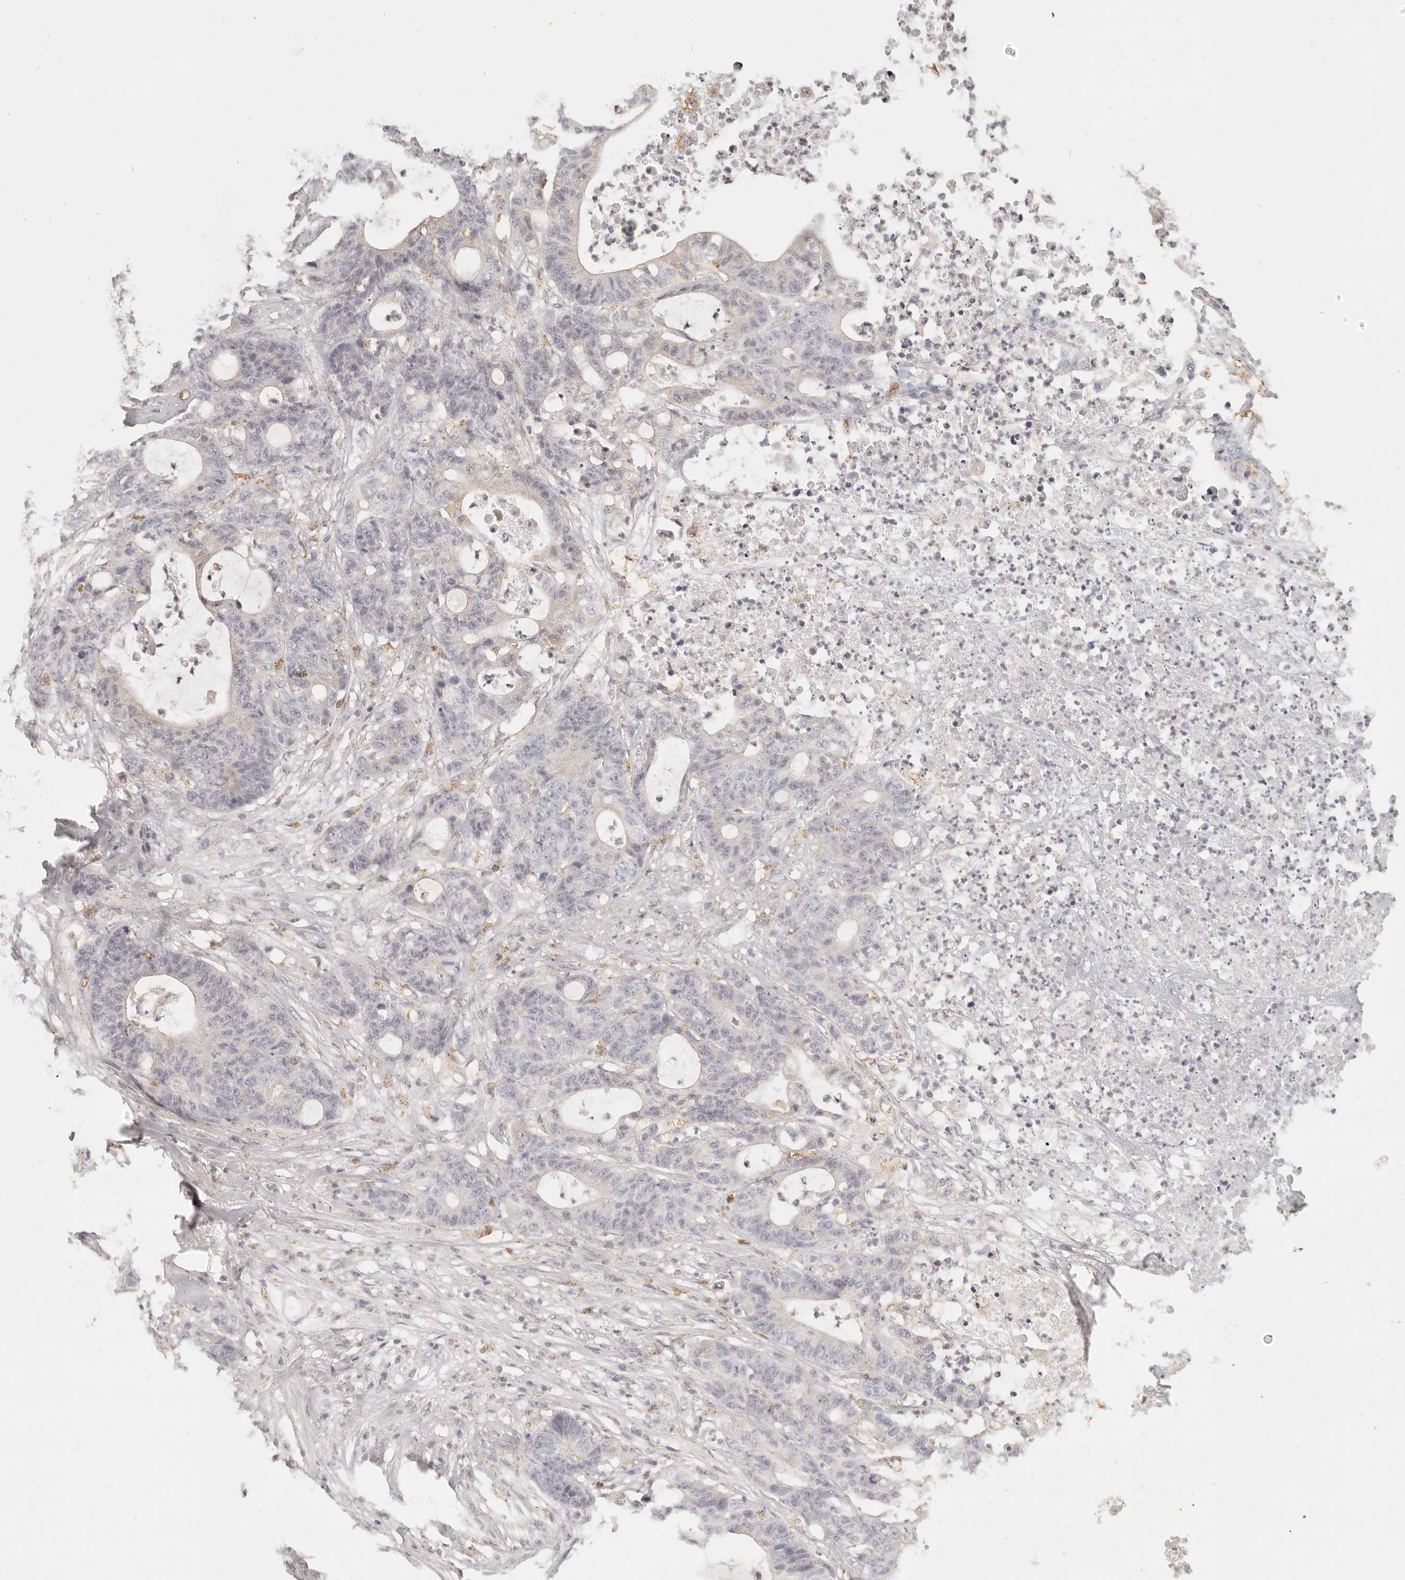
{"staining": {"intensity": "negative", "quantity": "none", "location": "none"}, "tissue": "colorectal cancer", "cell_type": "Tumor cells", "image_type": "cancer", "snomed": [{"axis": "morphology", "description": "Adenocarcinoma, NOS"}, {"axis": "topography", "description": "Colon"}], "caption": "Immunohistochemical staining of adenocarcinoma (colorectal) demonstrates no significant staining in tumor cells.", "gene": "CNMD", "patient": {"sex": "female", "age": 84}}